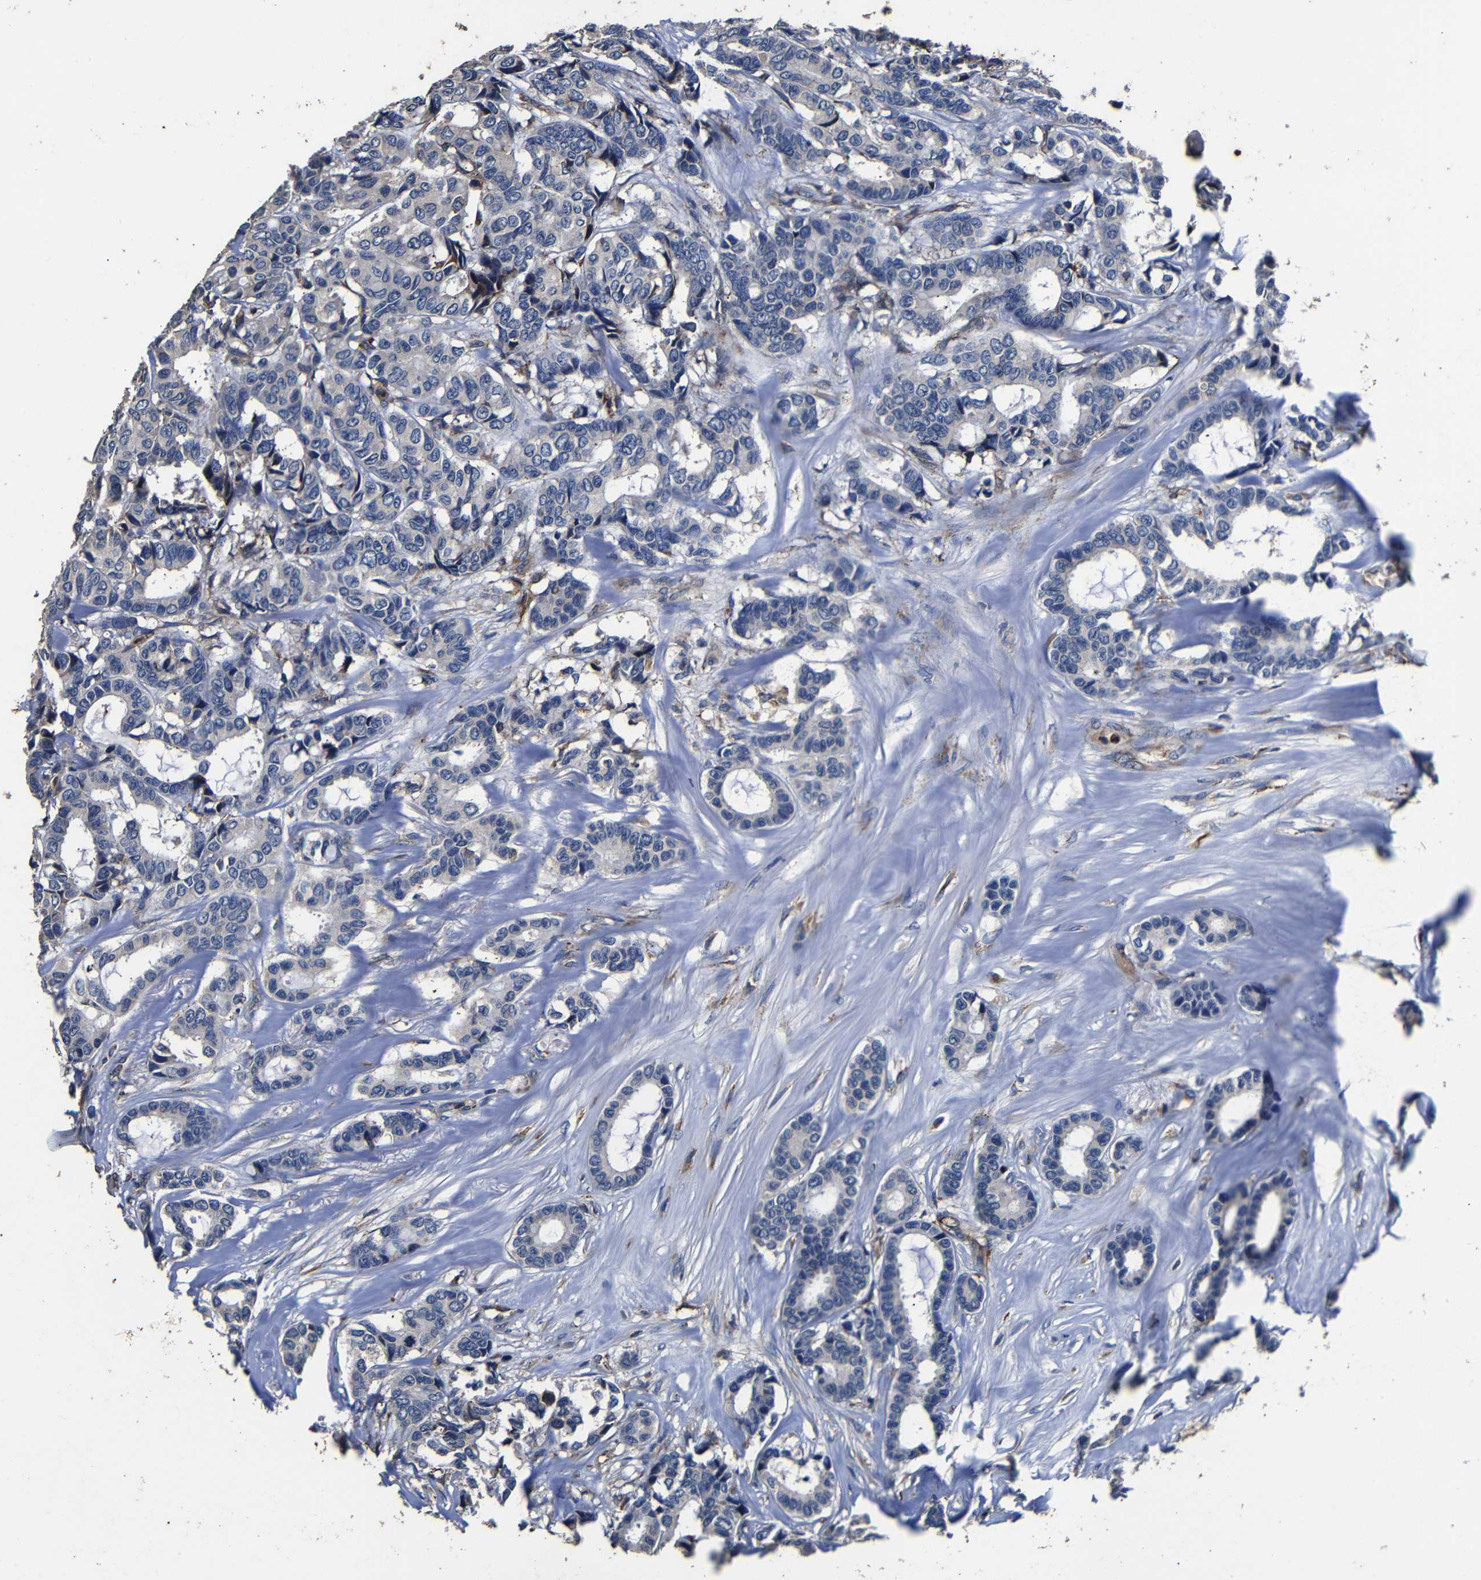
{"staining": {"intensity": "negative", "quantity": "none", "location": "none"}, "tissue": "breast cancer", "cell_type": "Tumor cells", "image_type": "cancer", "snomed": [{"axis": "morphology", "description": "Duct carcinoma"}, {"axis": "topography", "description": "Breast"}], "caption": "Image shows no significant protein positivity in tumor cells of breast infiltrating ductal carcinoma.", "gene": "SCN9A", "patient": {"sex": "female", "age": 87}}